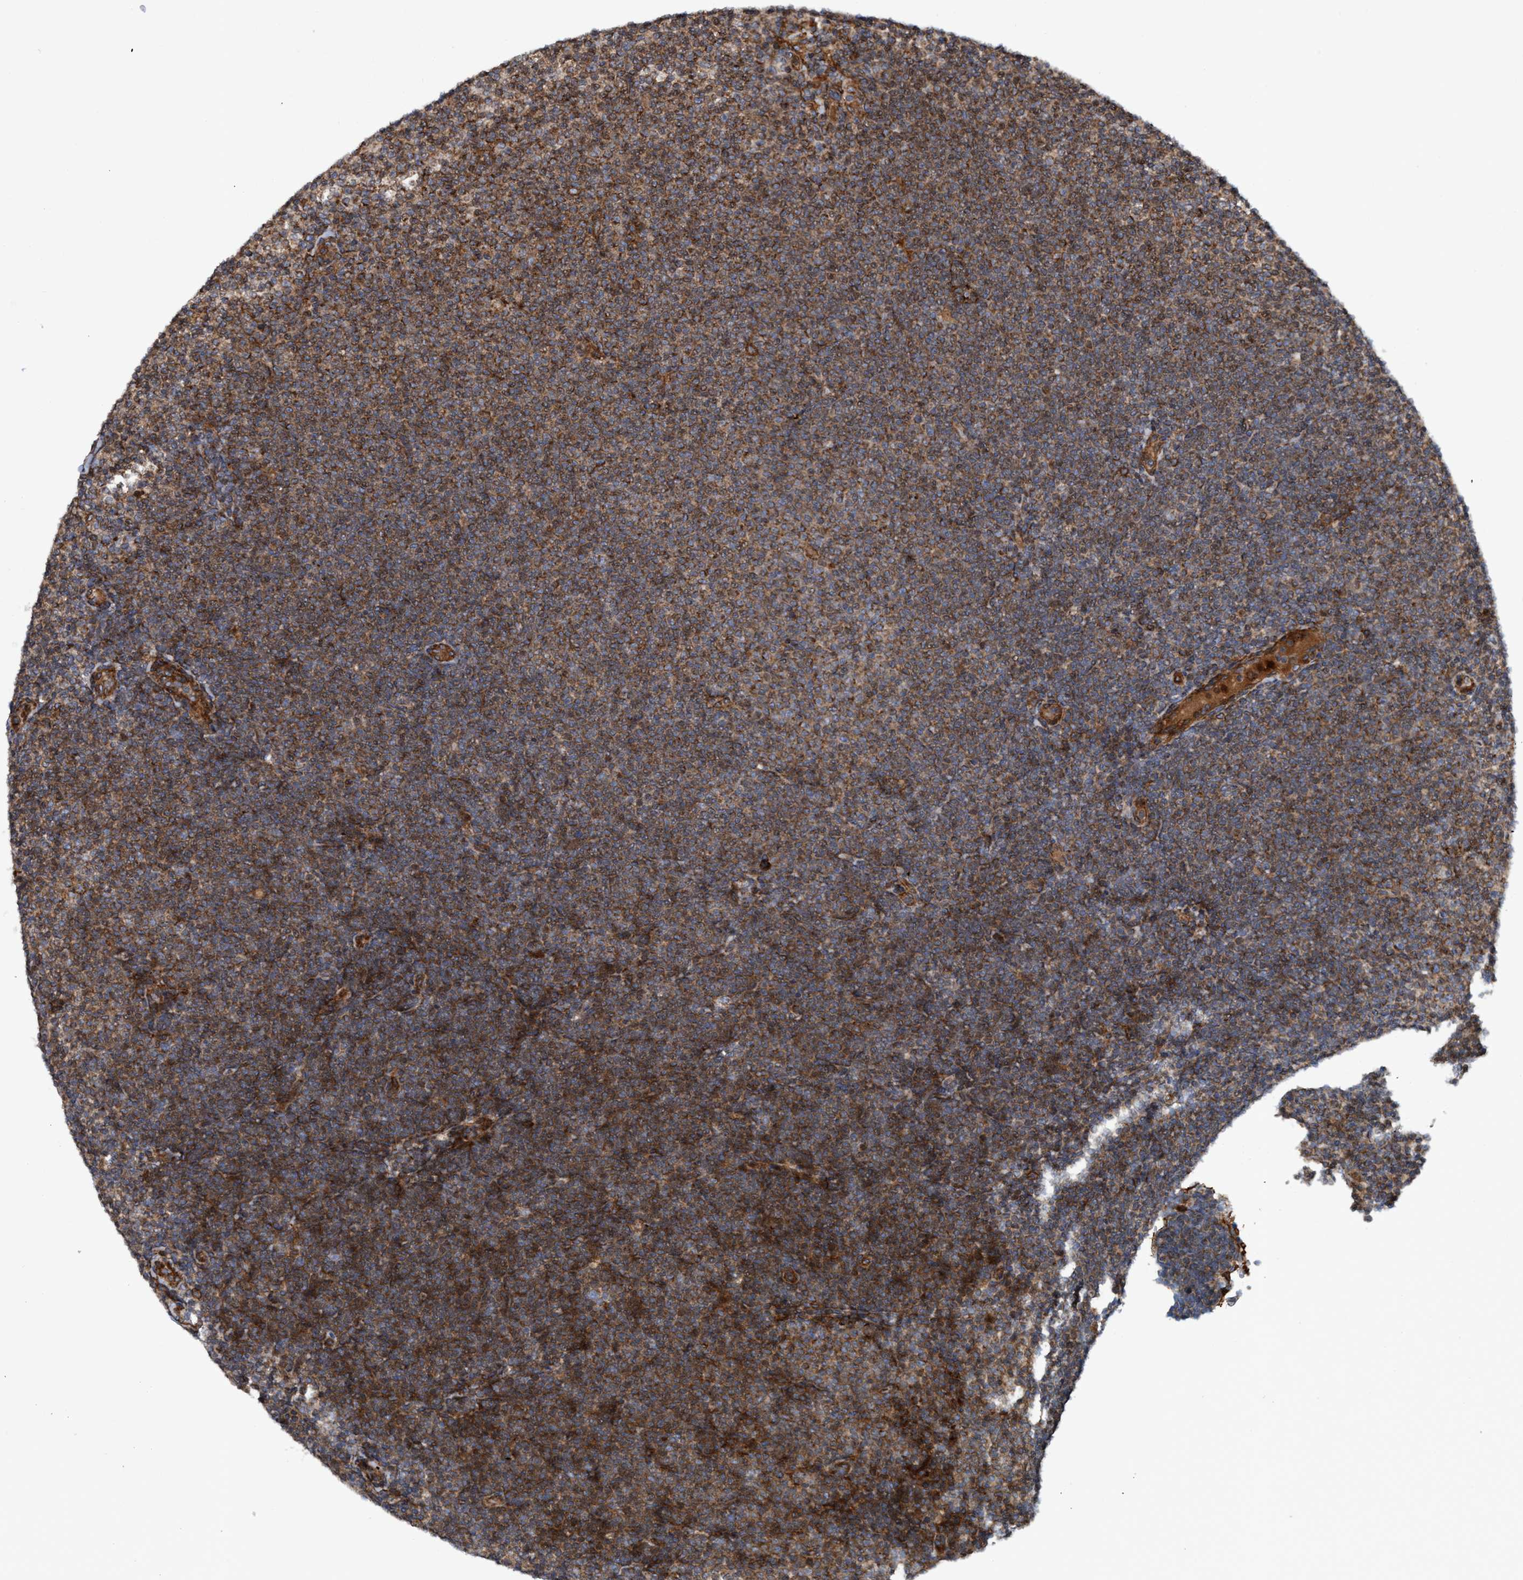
{"staining": {"intensity": "moderate", "quantity": ">75%", "location": "cytoplasmic/membranous"}, "tissue": "lymphoma", "cell_type": "Tumor cells", "image_type": "cancer", "snomed": [{"axis": "morphology", "description": "Malignant lymphoma, non-Hodgkin's type, Low grade"}, {"axis": "topography", "description": "Lymph node"}], "caption": "The histopathology image demonstrates staining of lymphoma, revealing moderate cytoplasmic/membranous protein staining (brown color) within tumor cells.", "gene": "SLC16A3", "patient": {"sex": "female", "age": 53}}